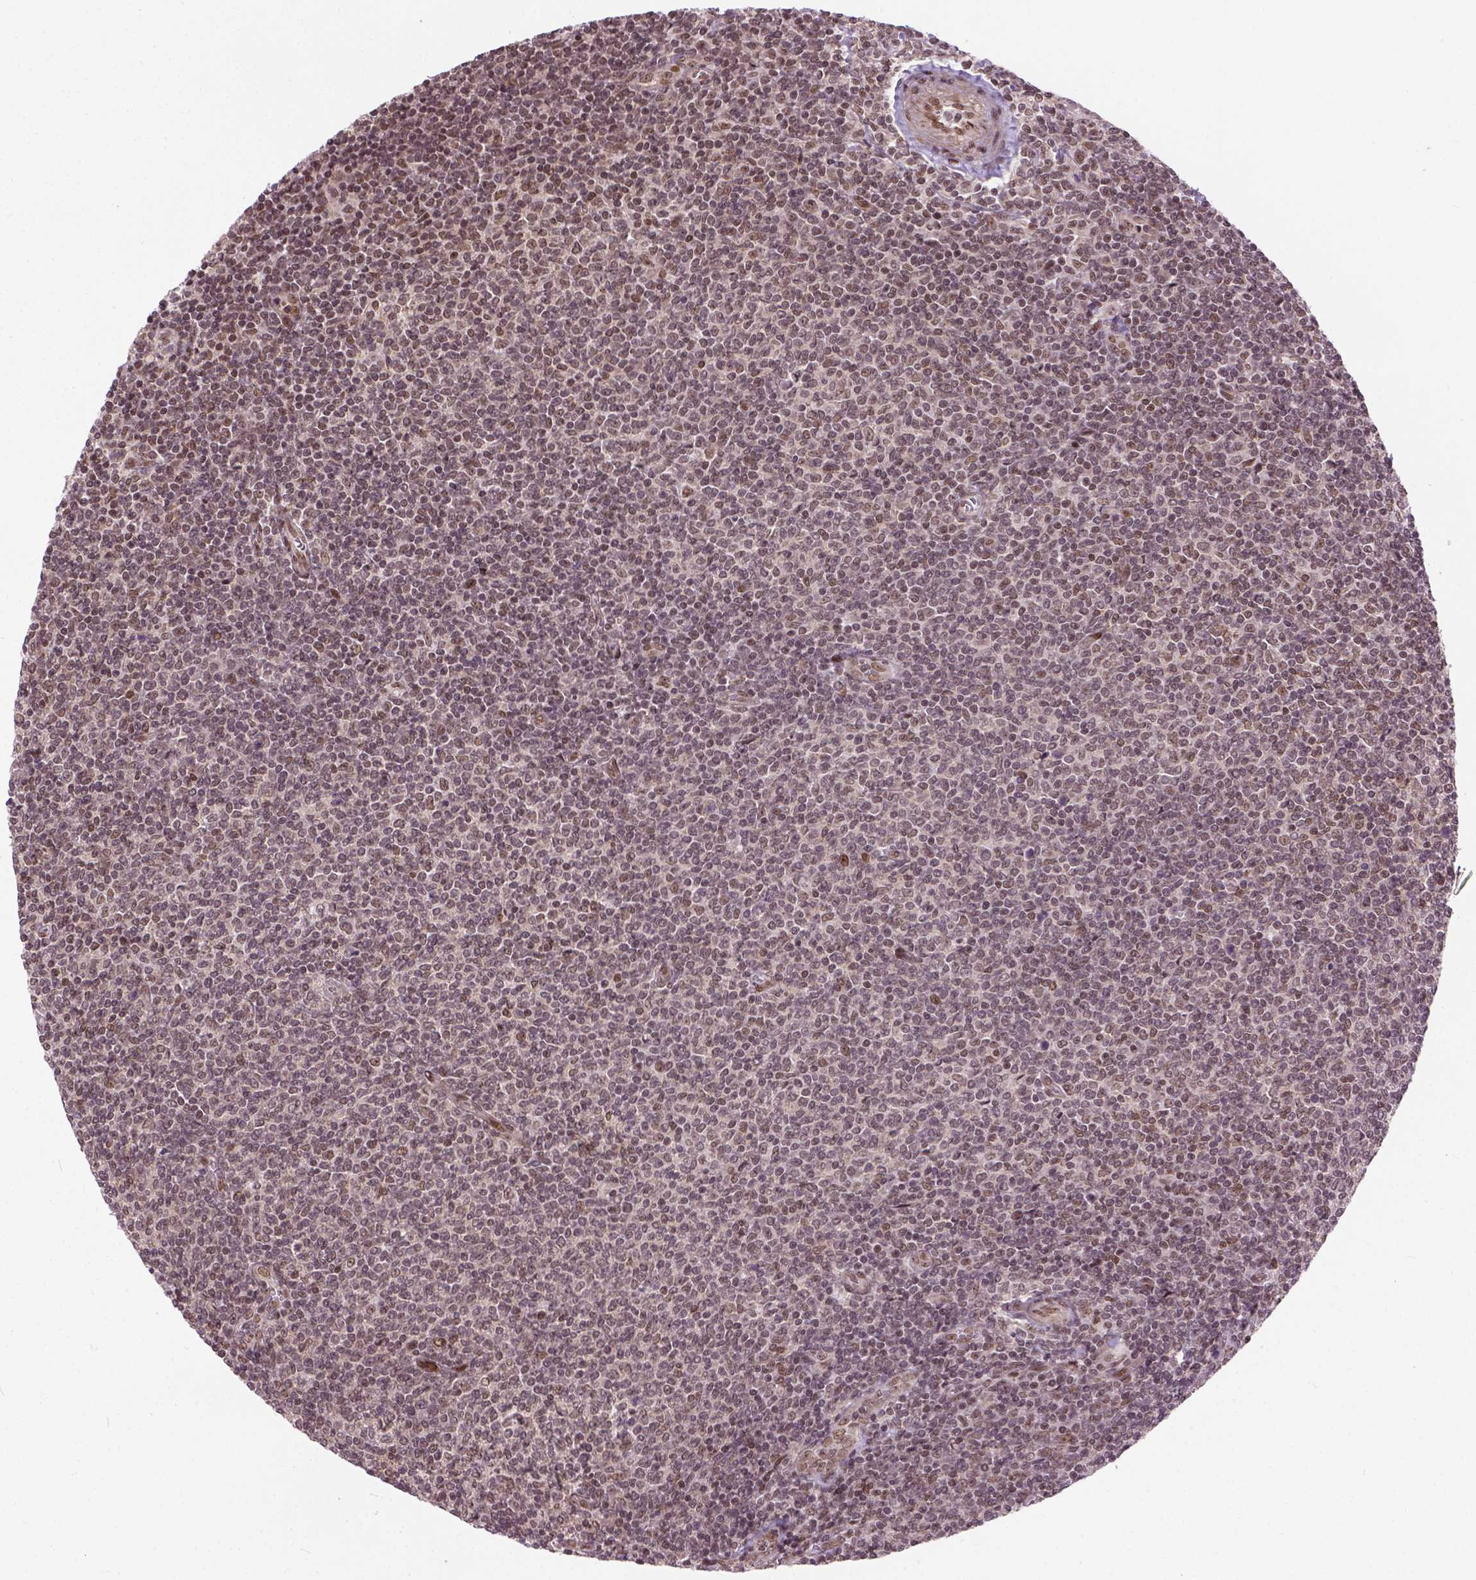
{"staining": {"intensity": "weak", "quantity": ">75%", "location": "nuclear"}, "tissue": "lymphoma", "cell_type": "Tumor cells", "image_type": "cancer", "snomed": [{"axis": "morphology", "description": "Malignant lymphoma, non-Hodgkin's type, Low grade"}, {"axis": "topography", "description": "Lymph node"}], "caption": "Immunohistochemical staining of human low-grade malignant lymphoma, non-Hodgkin's type exhibits low levels of weak nuclear protein positivity in approximately >75% of tumor cells.", "gene": "ZNF630", "patient": {"sex": "male", "age": 52}}